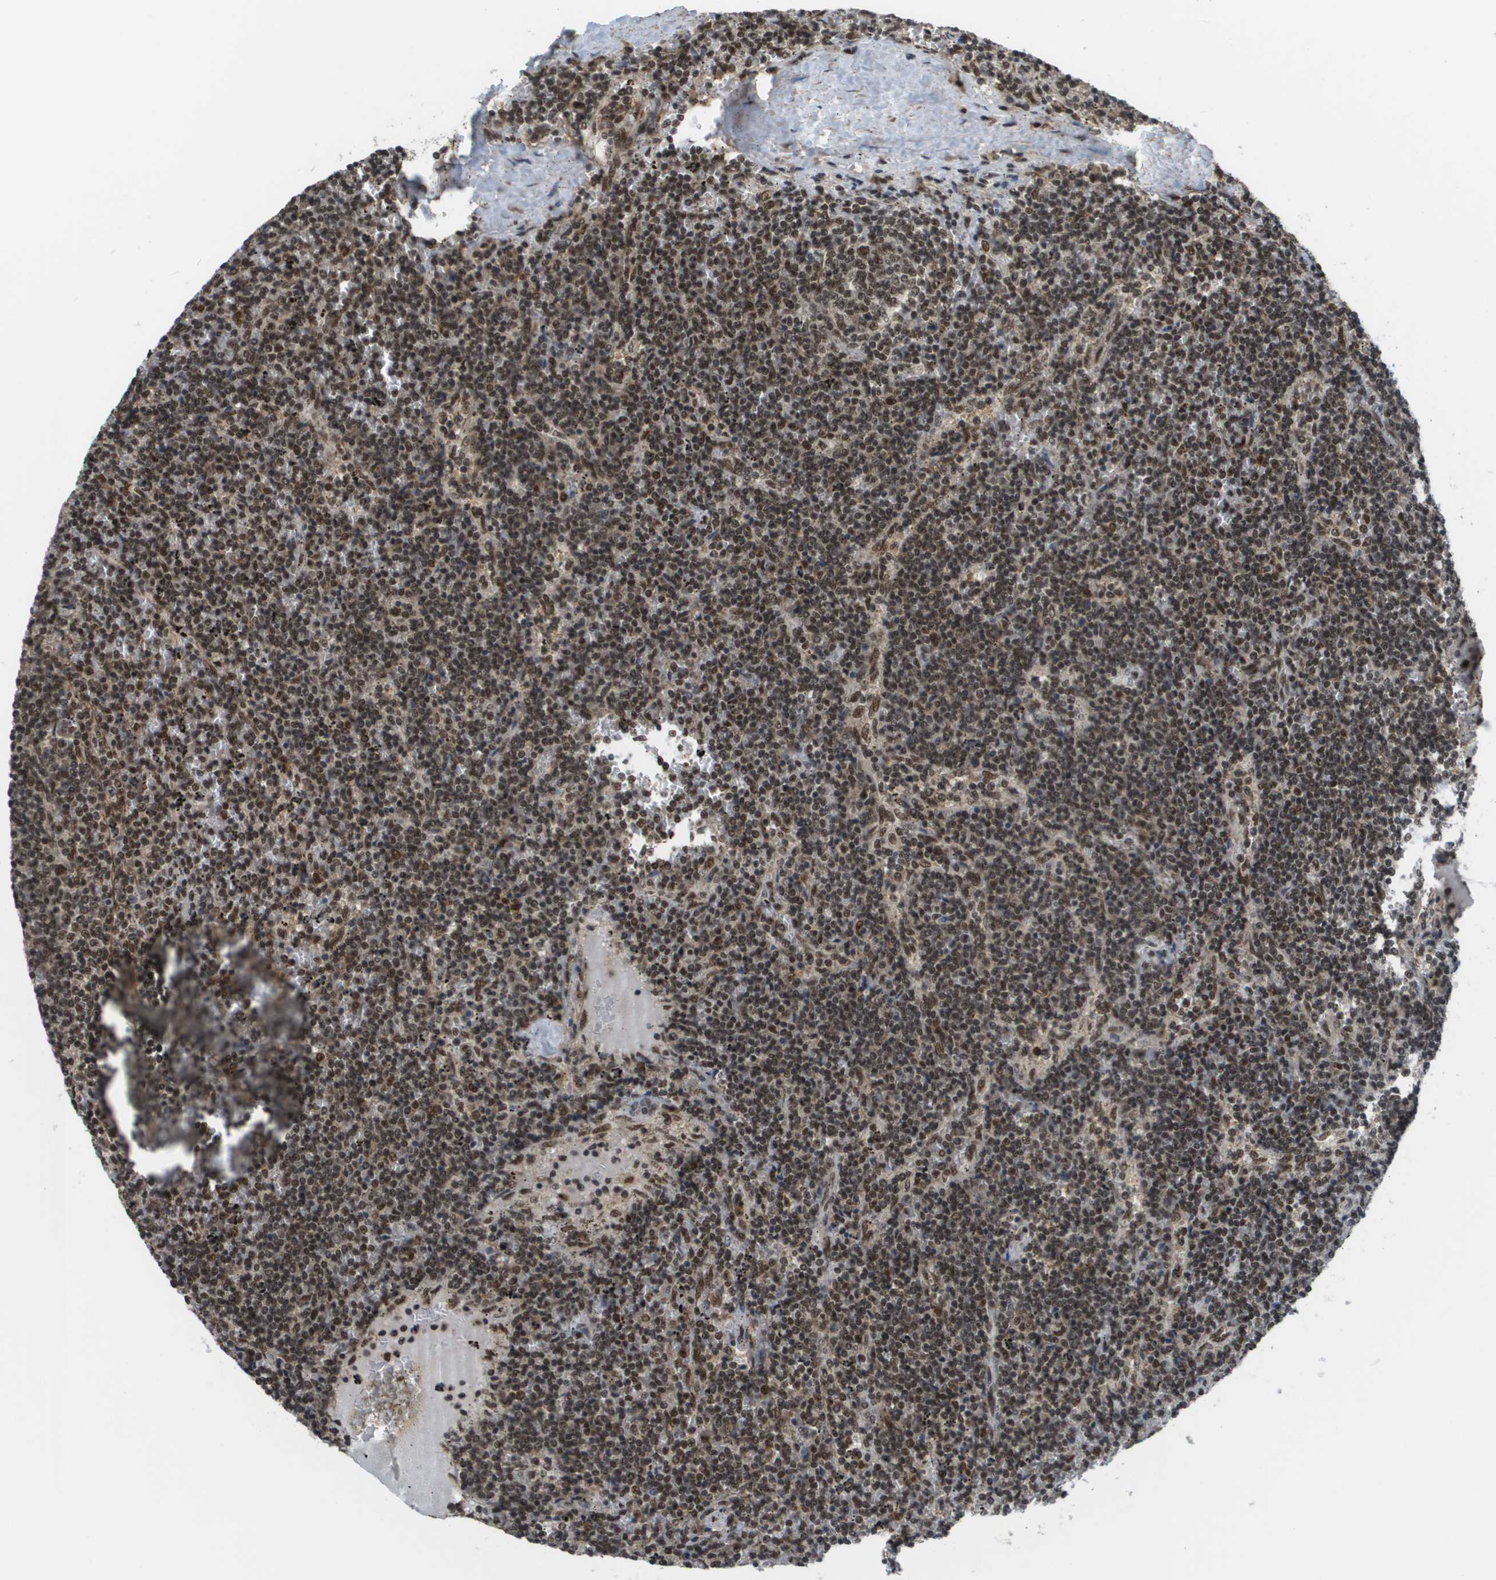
{"staining": {"intensity": "moderate", "quantity": ">75%", "location": "nuclear"}, "tissue": "lymphoma", "cell_type": "Tumor cells", "image_type": "cancer", "snomed": [{"axis": "morphology", "description": "Malignant lymphoma, non-Hodgkin's type, Low grade"}, {"axis": "topography", "description": "Spleen"}], "caption": "Tumor cells reveal medium levels of moderate nuclear expression in about >75% of cells in low-grade malignant lymphoma, non-Hodgkin's type.", "gene": "PRCC", "patient": {"sex": "female", "age": 50}}